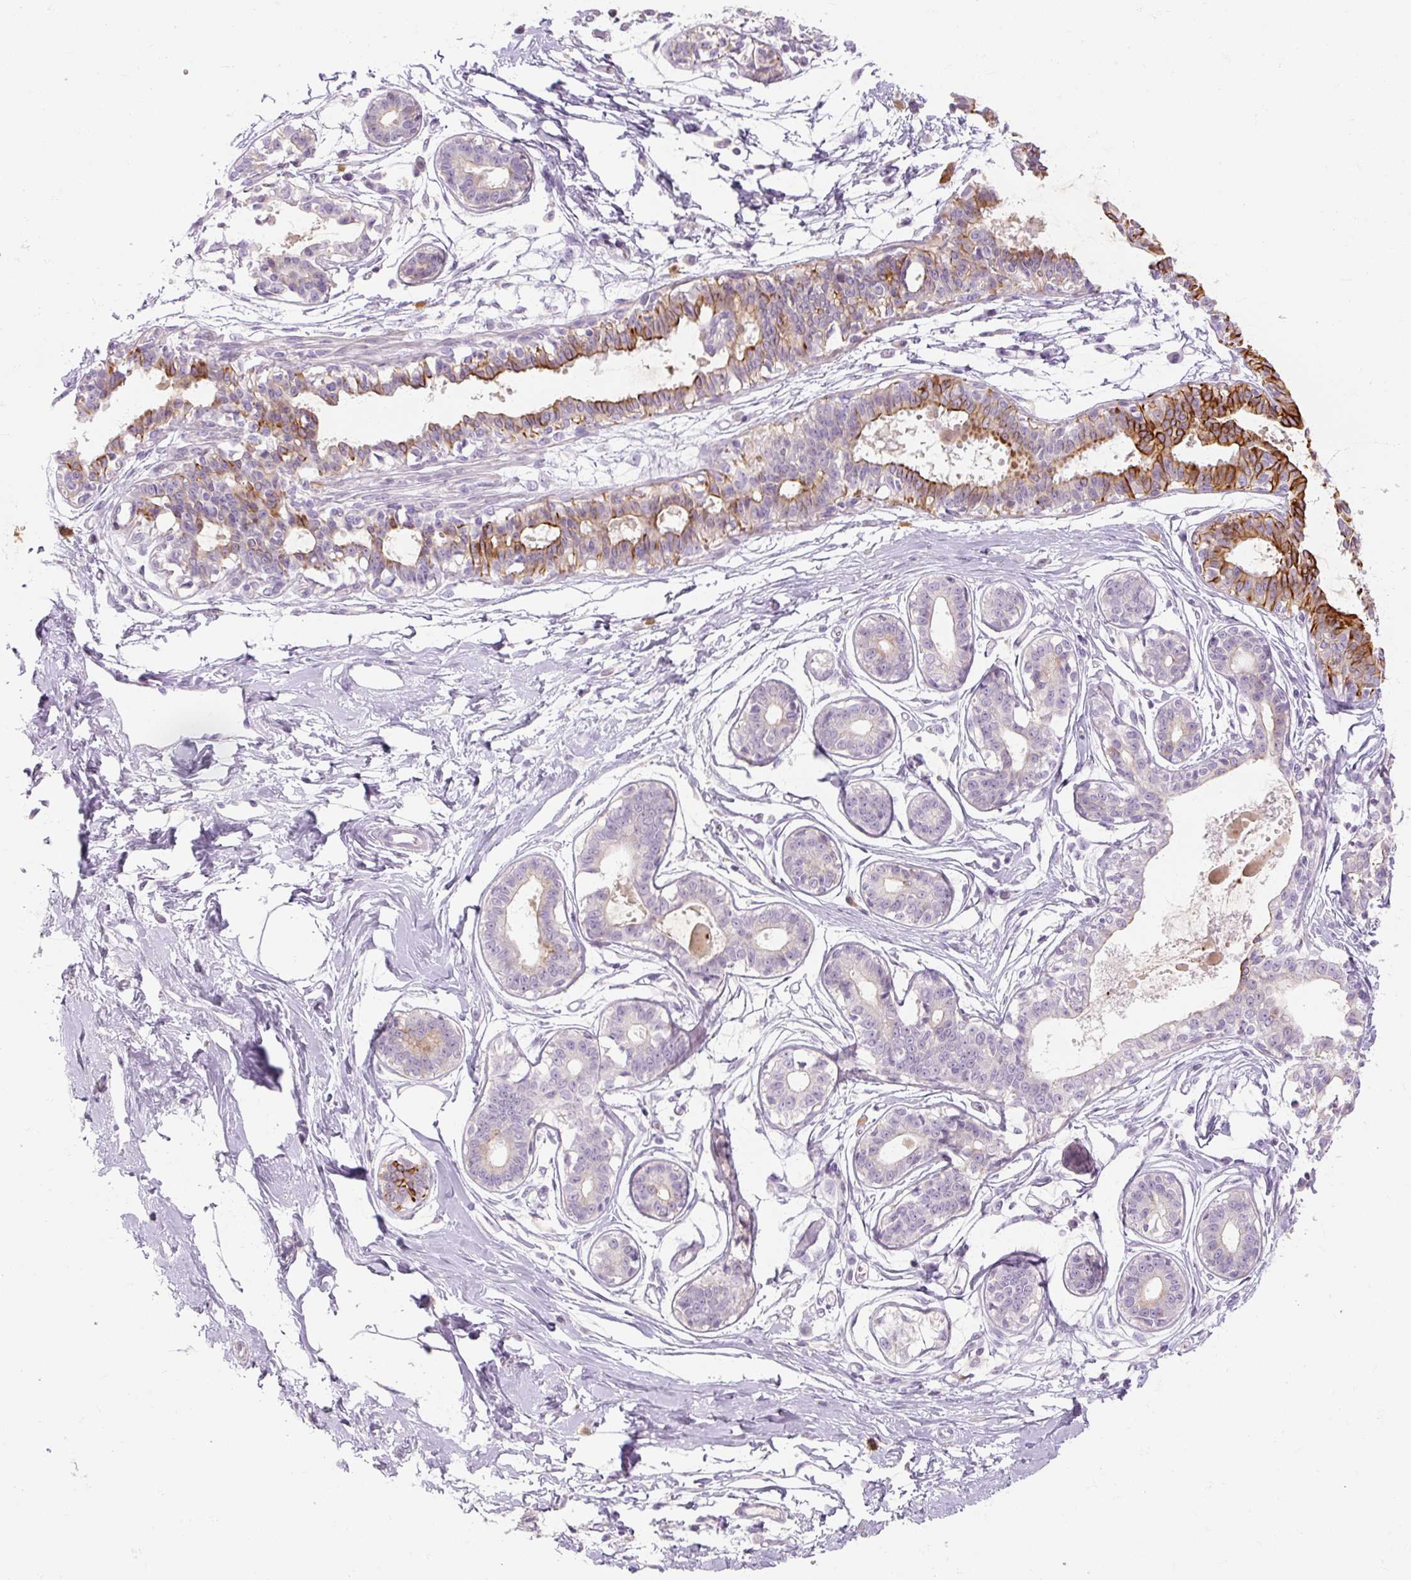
{"staining": {"intensity": "negative", "quantity": "none", "location": "none"}, "tissue": "breast", "cell_type": "Adipocytes", "image_type": "normal", "snomed": [{"axis": "morphology", "description": "Normal tissue, NOS"}, {"axis": "topography", "description": "Breast"}], "caption": "Histopathology image shows no protein staining in adipocytes of unremarkable breast.", "gene": "NFE2L3", "patient": {"sex": "female", "age": 45}}